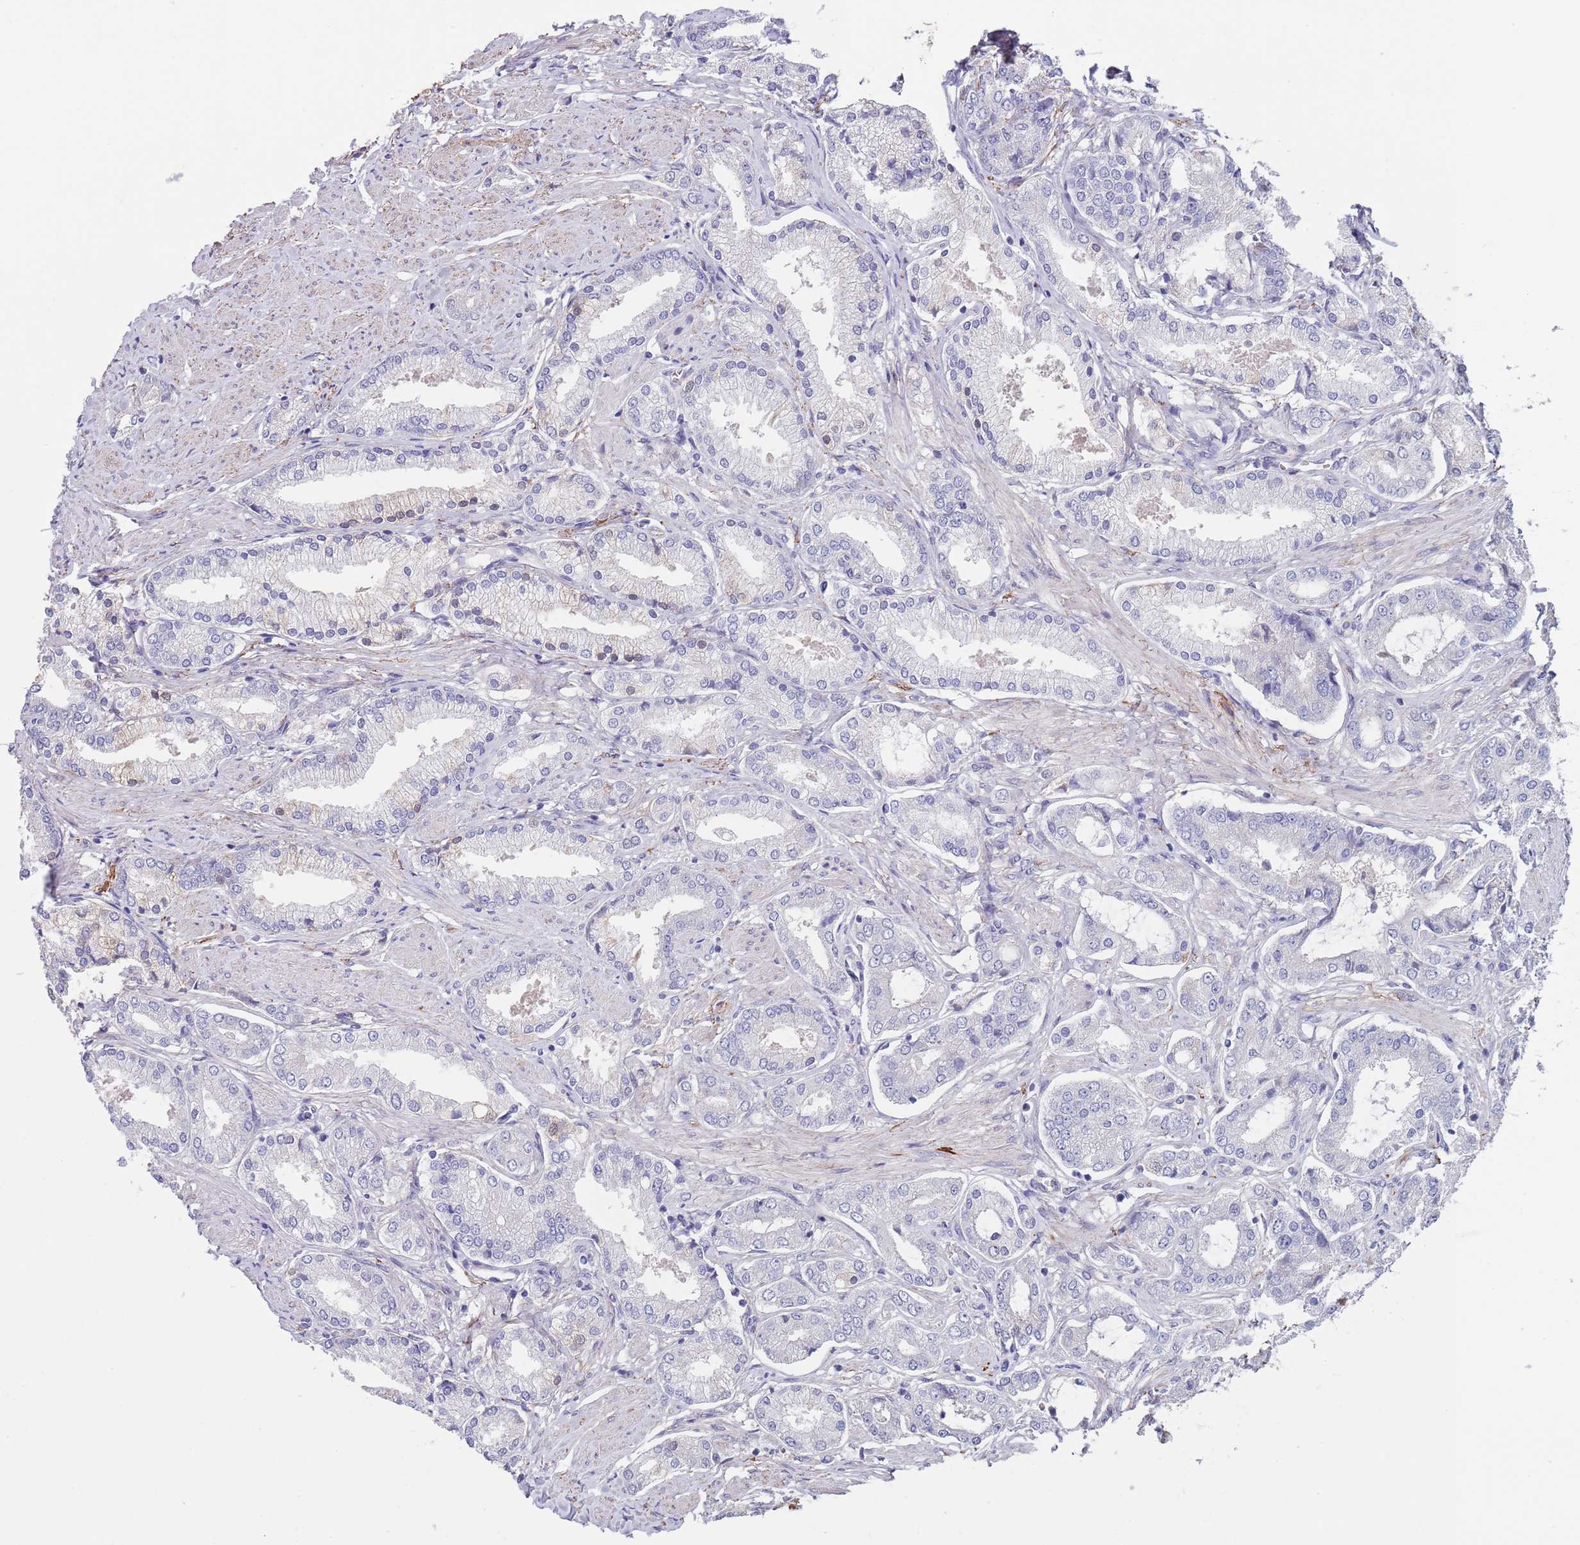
{"staining": {"intensity": "negative", "quantity": "none", "location": "none"}, "tissue": "prostate cancer", "cell_type": "Tumor cells", "image_type": "cancer", "snomed": [{"axis": "morphology", "description": "Adenocarcinoma, High grade"}, {"axis": "topography", "description": "Prostate and seminal vesicle, NOS"}], "caption": "Prostate high-grade adenocarcinoma was stained to show a protein in brown. There is no significant staining in tumor cells.", "gene": "RNF169", "patient": {"sex": "male", "age": 64}}